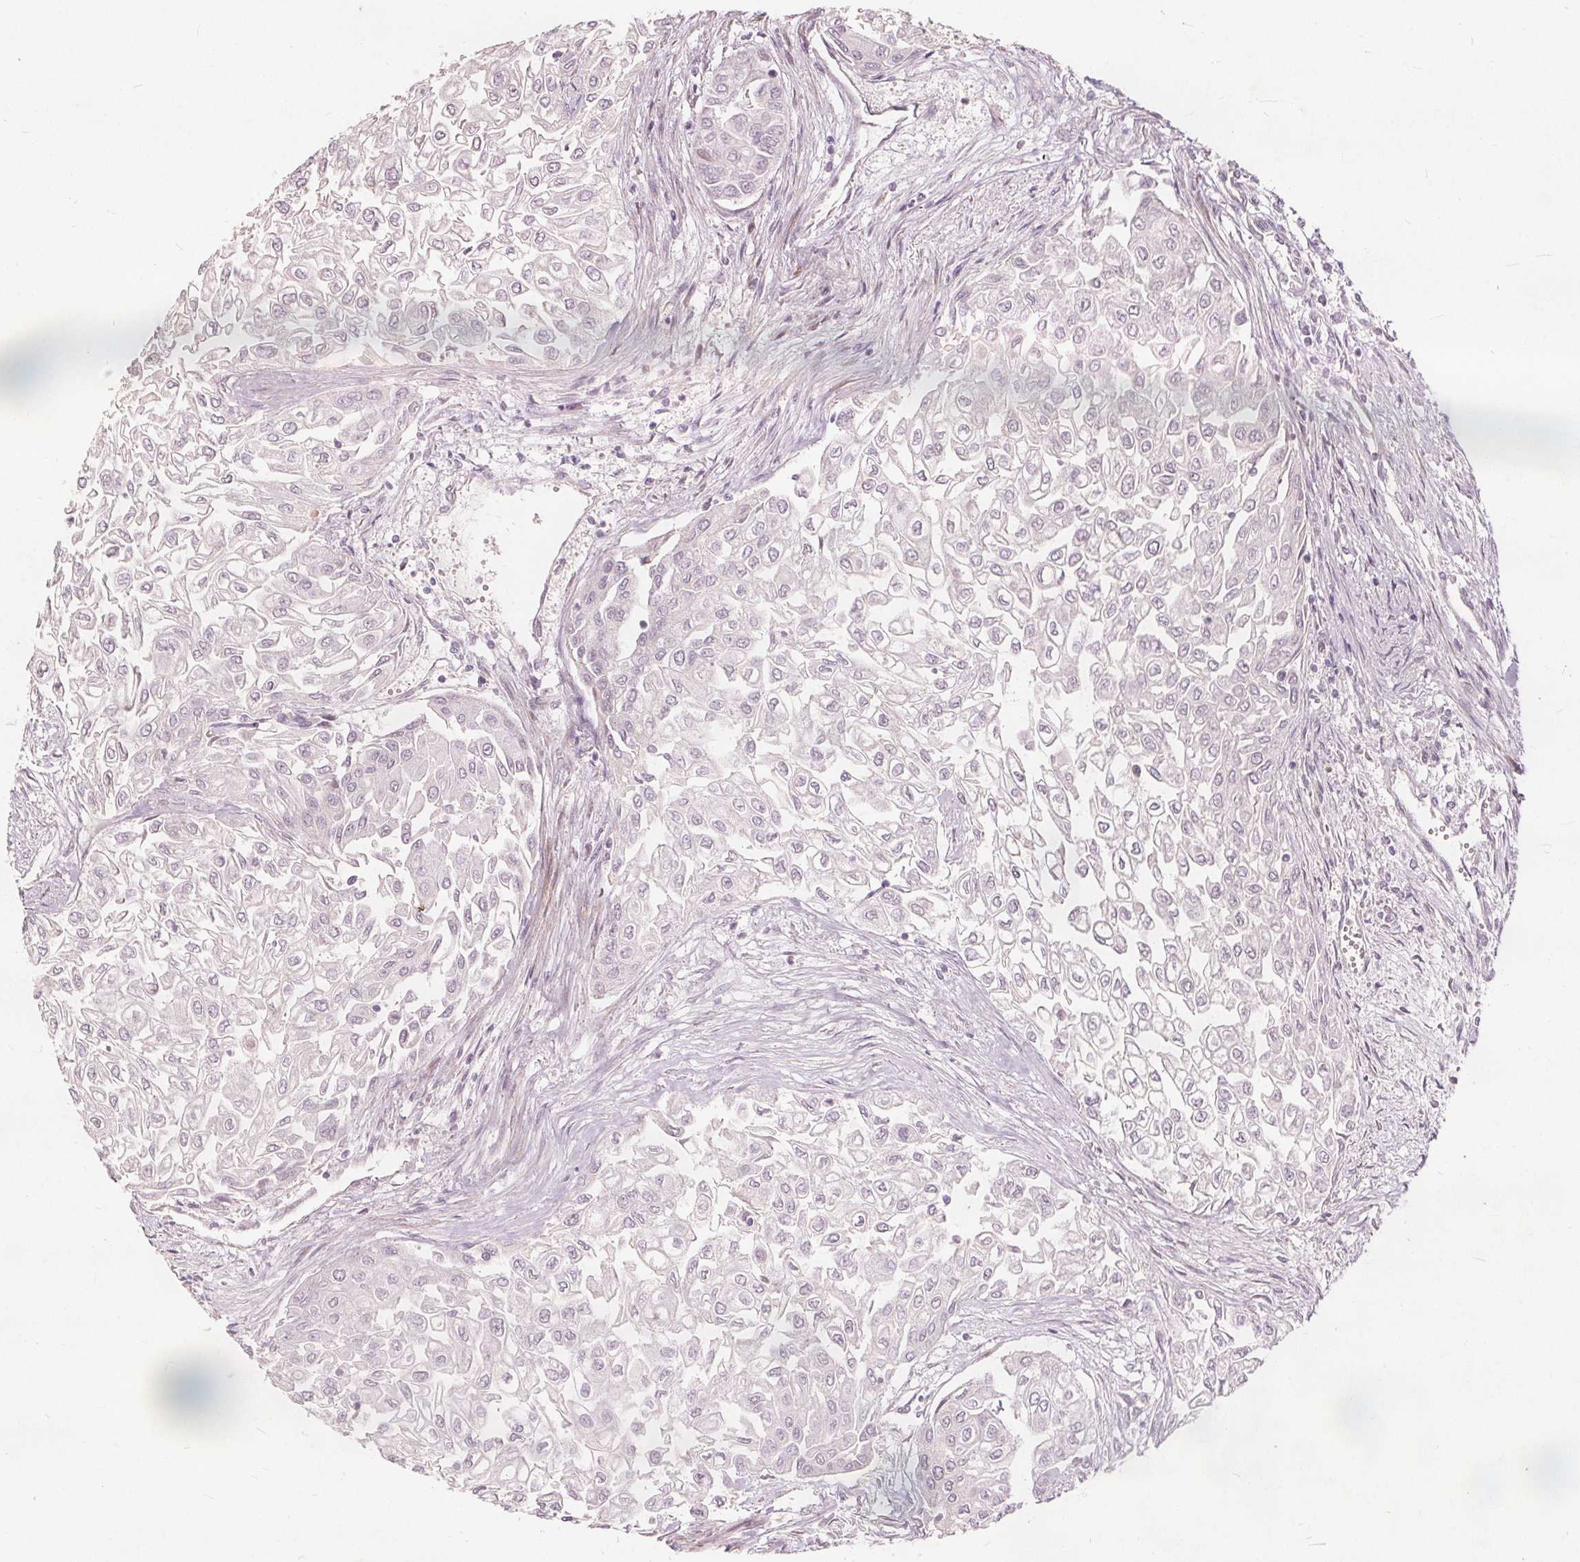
{"staining": {"intensity": "negative", "quantity": "none", "location": "none"}, "tissue": "urothelial cancer", "cell_type": "Tumor cells", "image_type": "cancer", "snomed": [{"axis": "morphology", "description": "Urothelial carcinoma, High grade"}, {"axis": "topography", "description": "Urinary bladder"}], "caption": "Immunohistochemistry (IHC) of human urothelial cancer shows no positivity in tumor cells.", "gene": "PTPRT", "patient": {"sex": "male", "age": 62}}